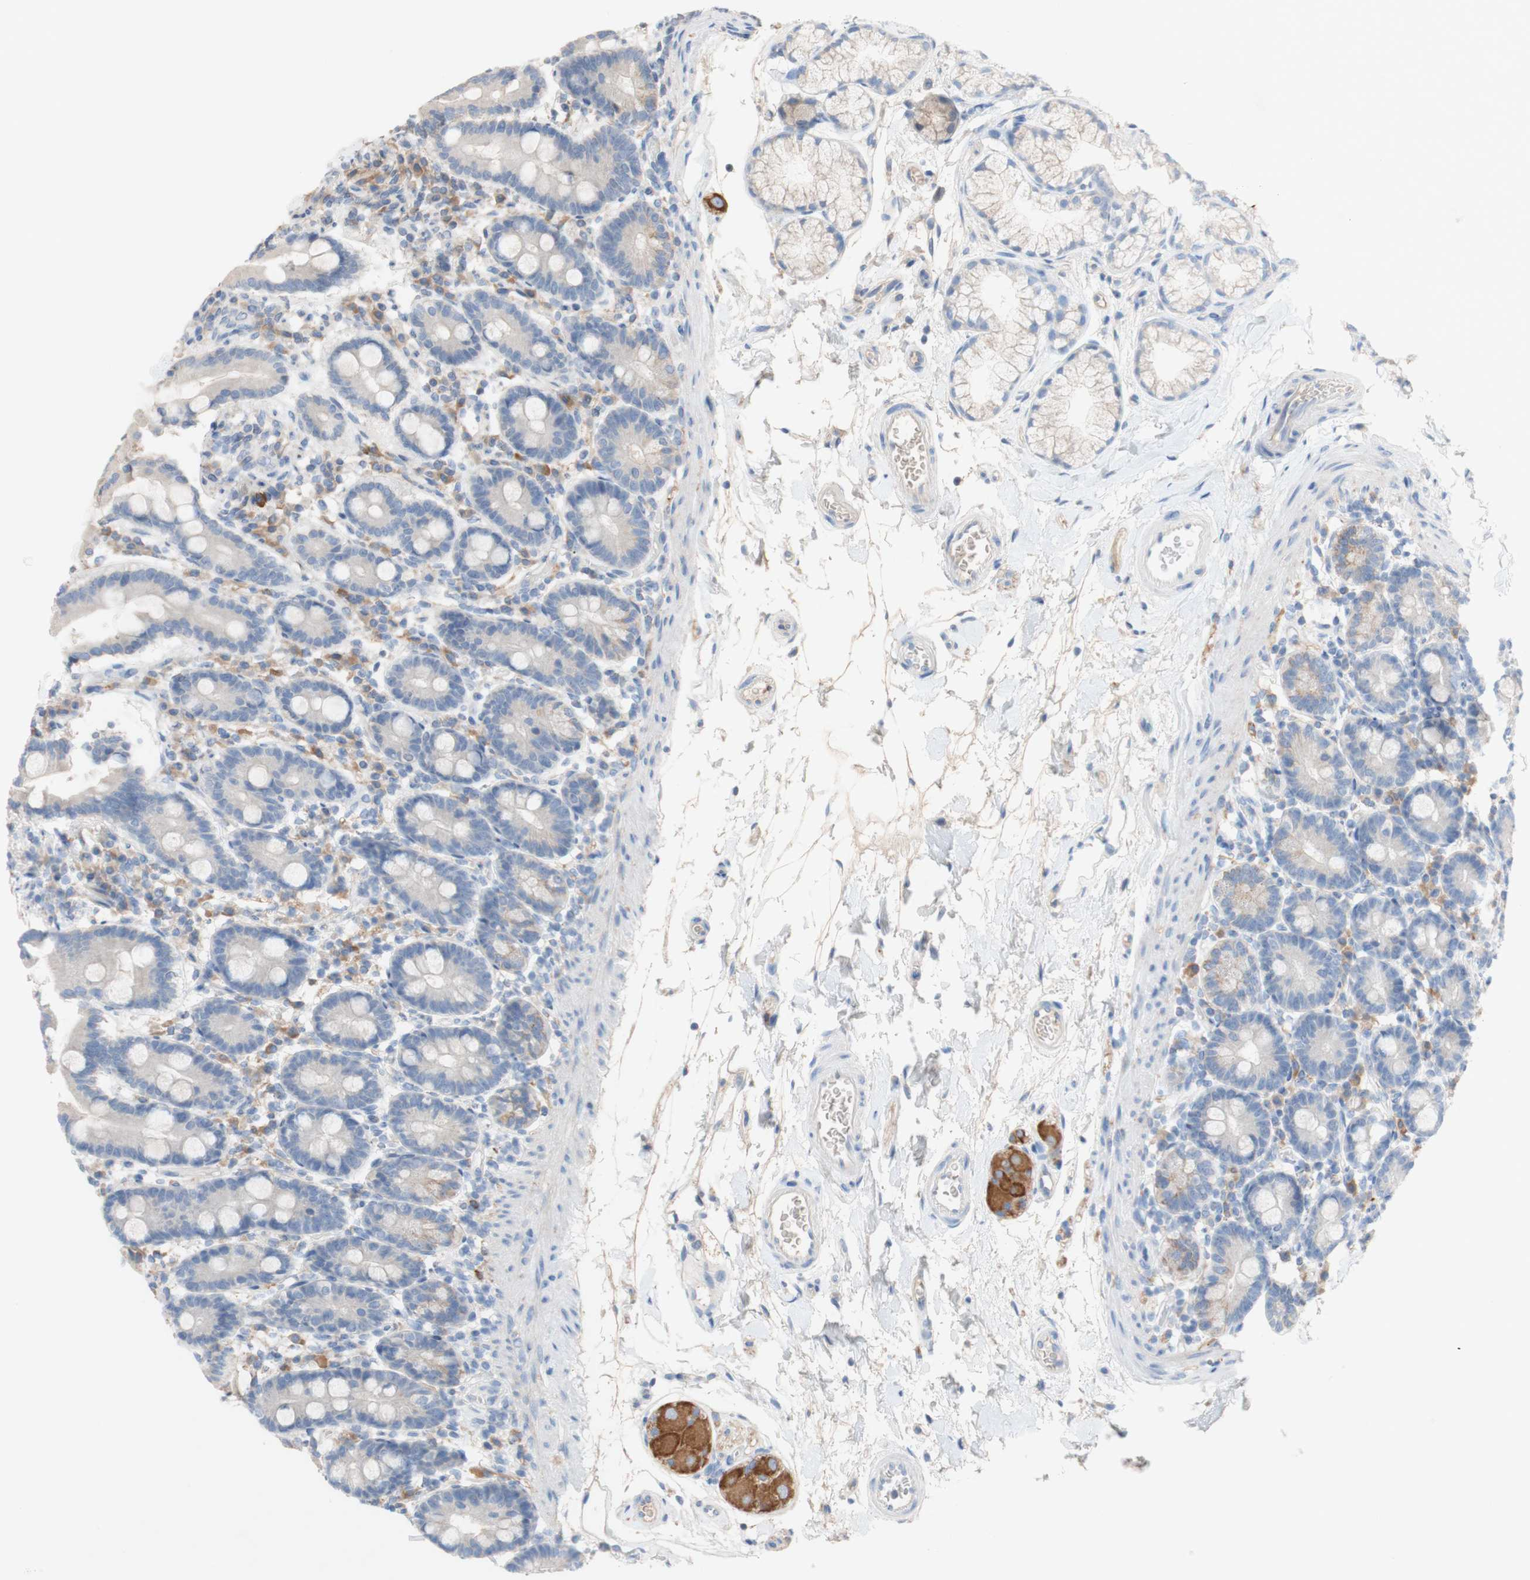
{"staining": {"intensity": "moderate", "quantity": "<25%", "location": "cytoplasmic/membranous"}, "tissue": "duodenum", "cell_type": "Glandular cells", "image_type": "normal", "snomed": [{"axis": "morphology", "description": "Normal tissue, NOS"}, {"axis": "topography", "description": "Duodenum"}], "caption": "A high-resolution histopathology image shows IHC staining of benign duodenum, which demonstrates moderate cytoplasmic/membranous expression in approximately <25% of glandular cells.", "gene": "PACSIN1", "patient": {"sex": "male", "age": 54}}